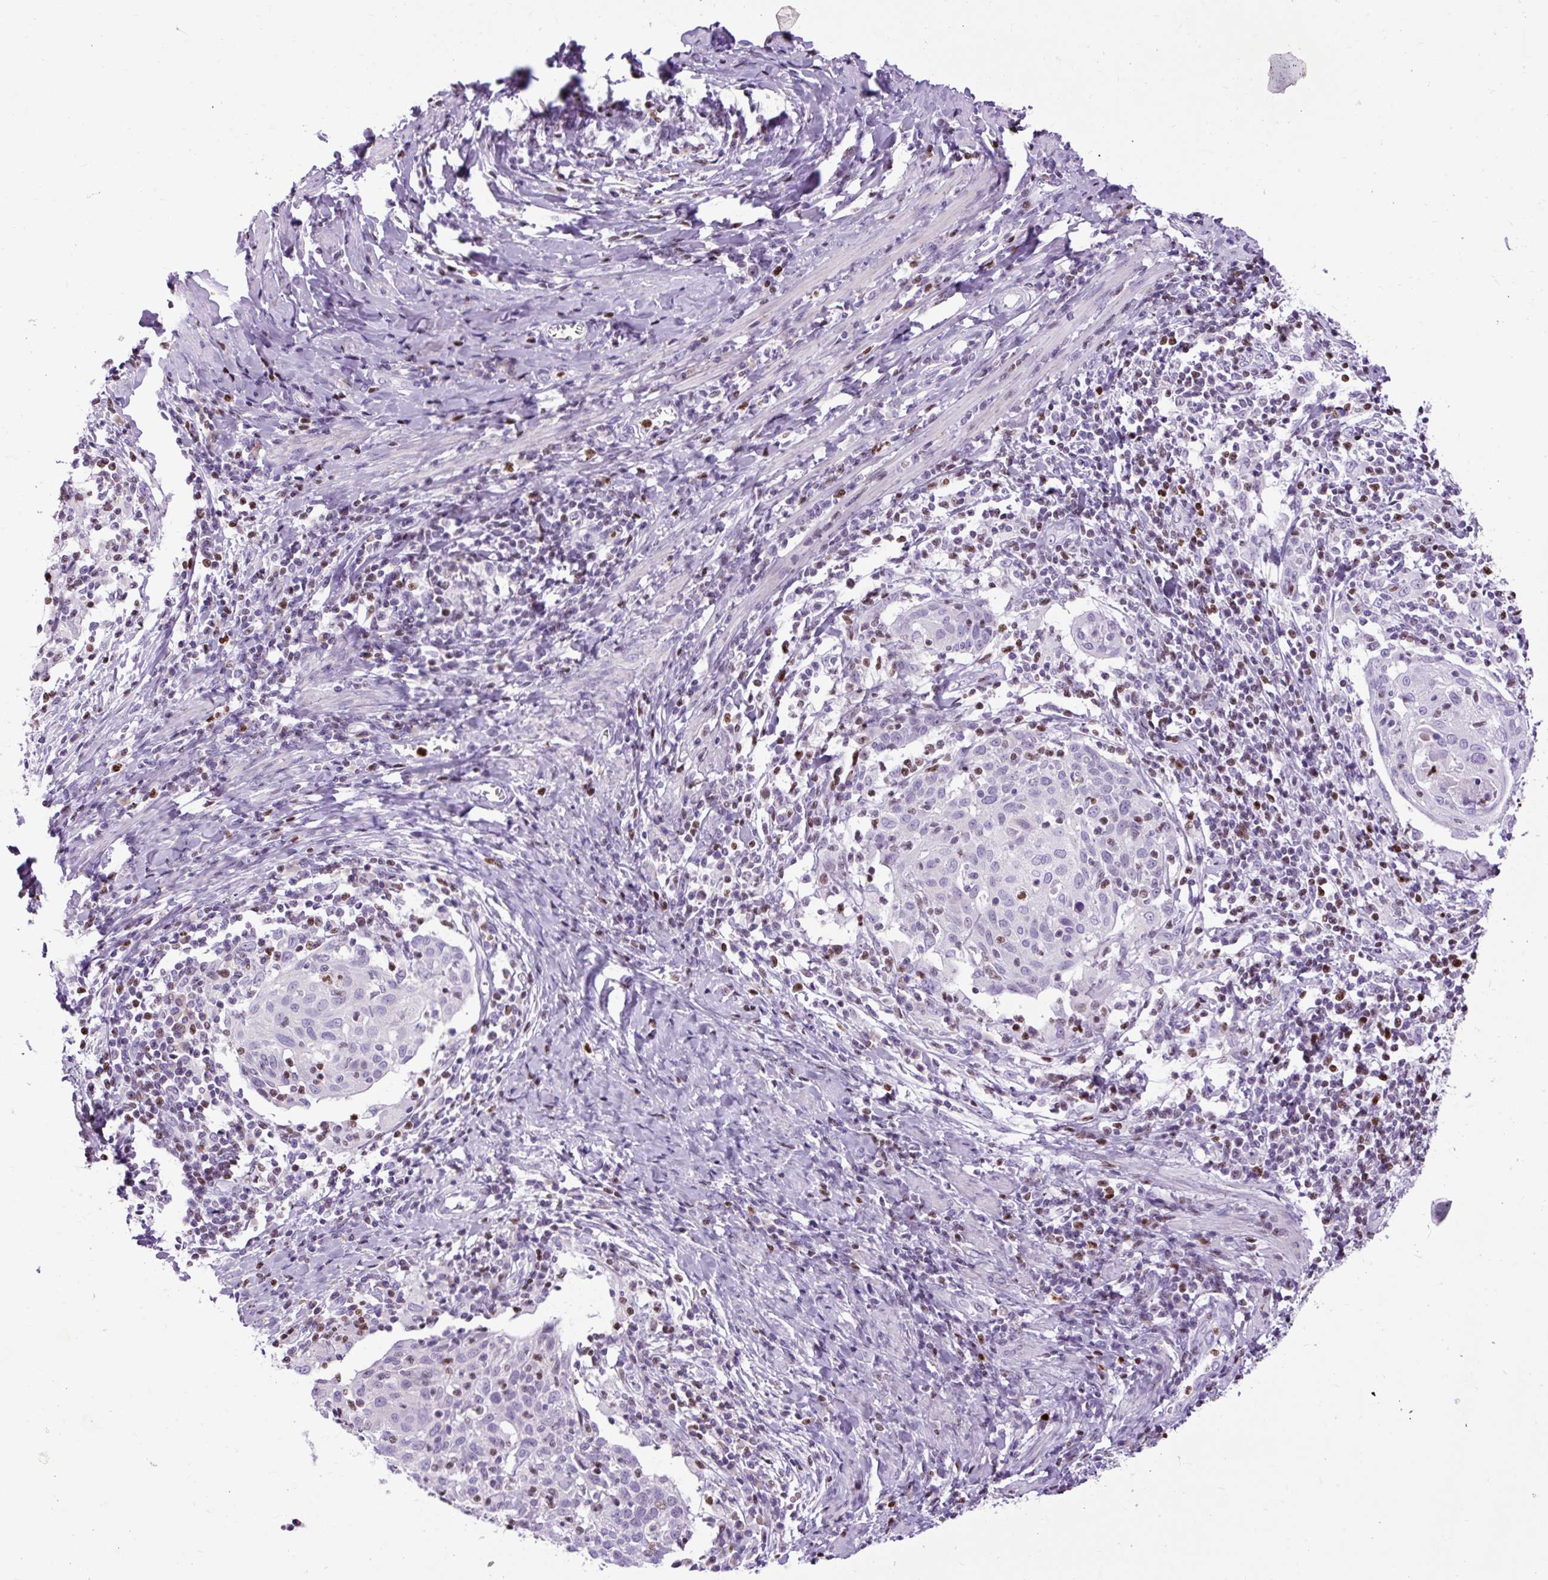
{"staining": {"intensity": "negative", "quantity": "none", "location": "none"}, "tissue": "cervical cancer", "cell_type": "Tumor cells", "image_type": "cancer", "snomed": [{"axis": "morphology", "description": "Squamous cell carcinoma, NOS"}, {"axis": "topography", "description": "Cervix"}], "caption": "This micrograph is of cervical cancer (squamous cell carcinoma) stained with IHC to label a protein in brown with the nuclei are counter-stained blue. There is no staining in tumor cells.", "gene": "SPC24", "patient": {"sex": "female", "age": 52}}